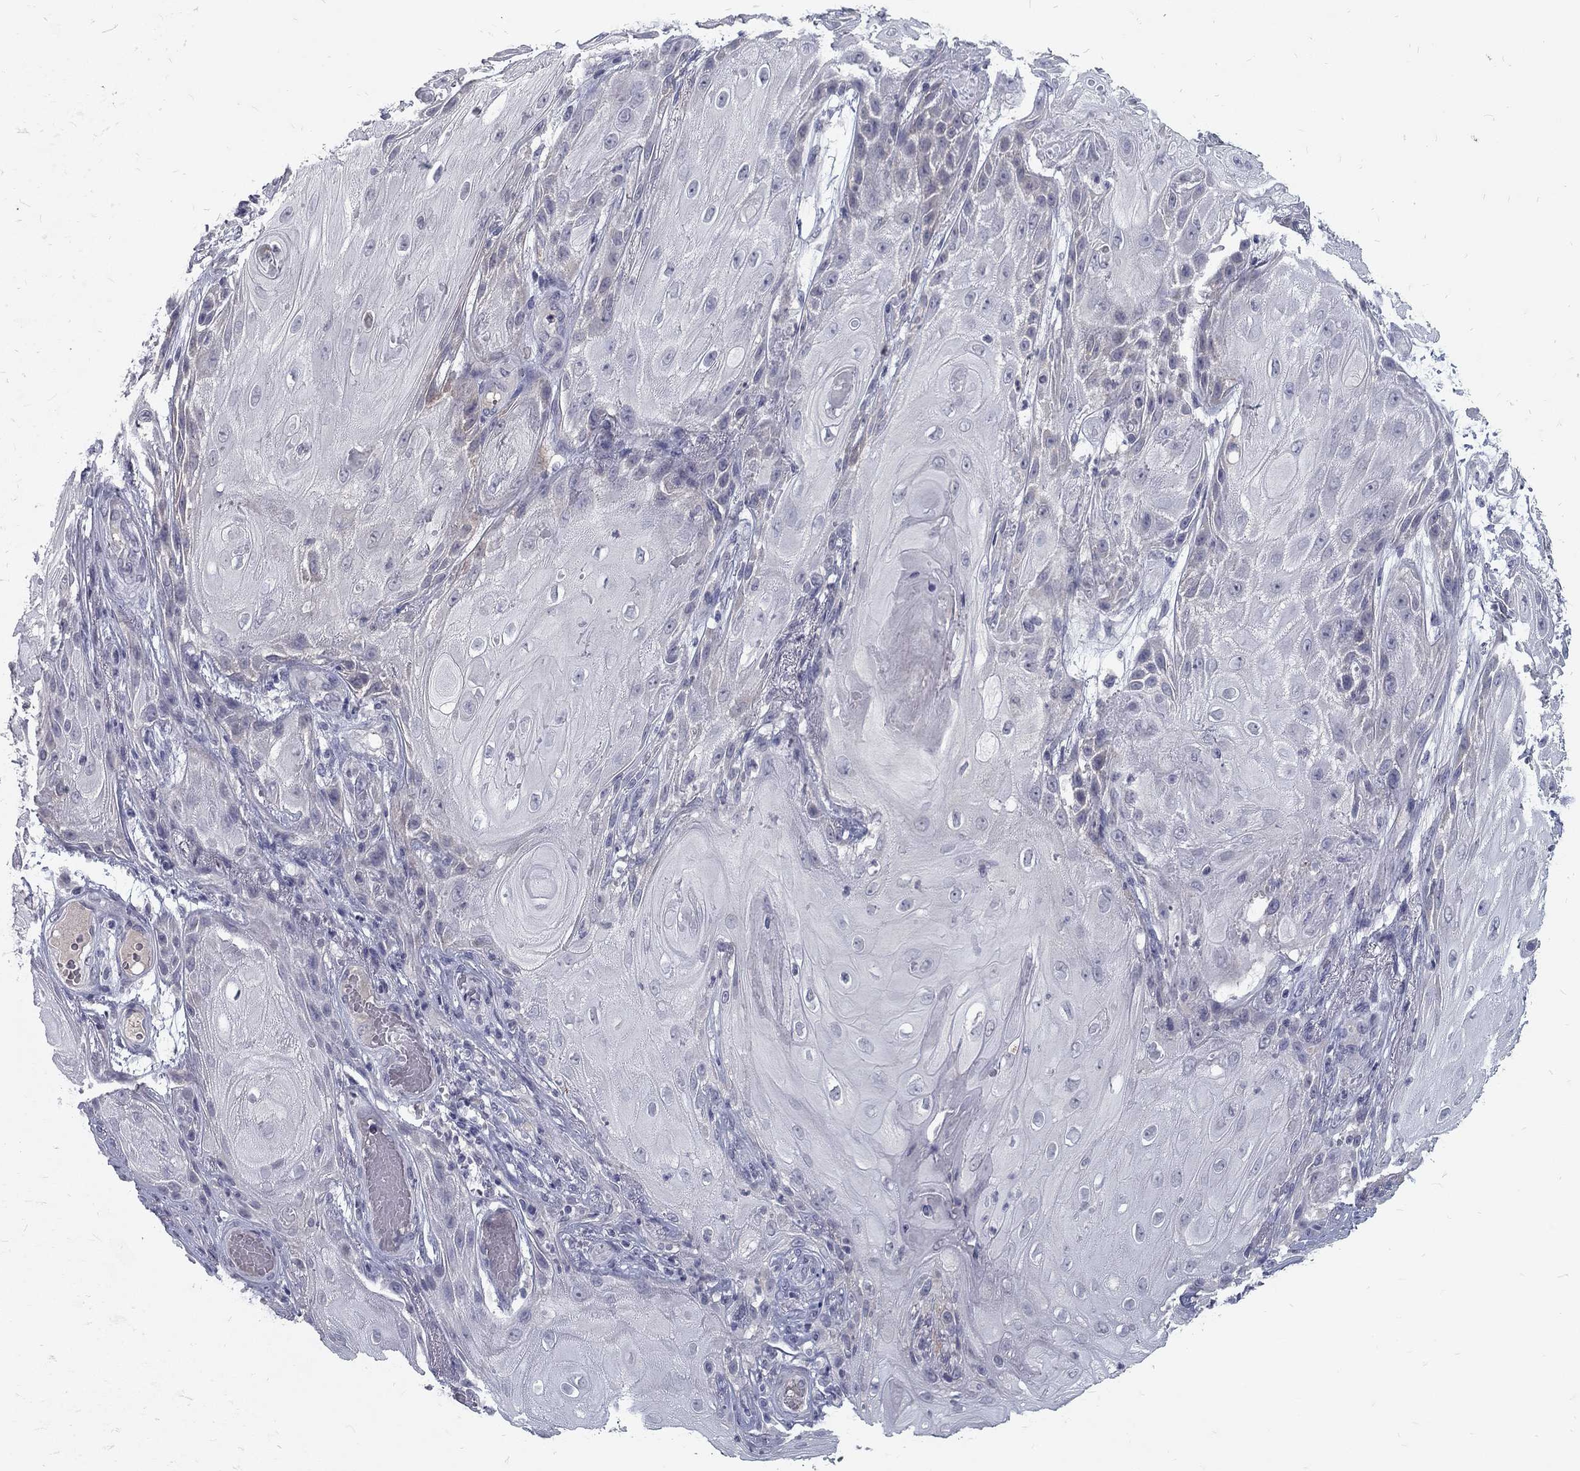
{"staining": {"intensity": "negative", "quantity": "none", "location": "none"}, "tissue": "skin cancer", "cell_type": "Tumor cells", "image_type": "cancer", "snomed": [{"axis": "morphology", "description": "Squamous cell carcinoma, NOS"}, {"axis": "topography", "description": "Skin"}], "caption": "Tumor cells show no significant expression in skin cancer (squamous cell carcinoma).", "gene": "NOS1", "patient": {"sex": "male", "age": 62}}